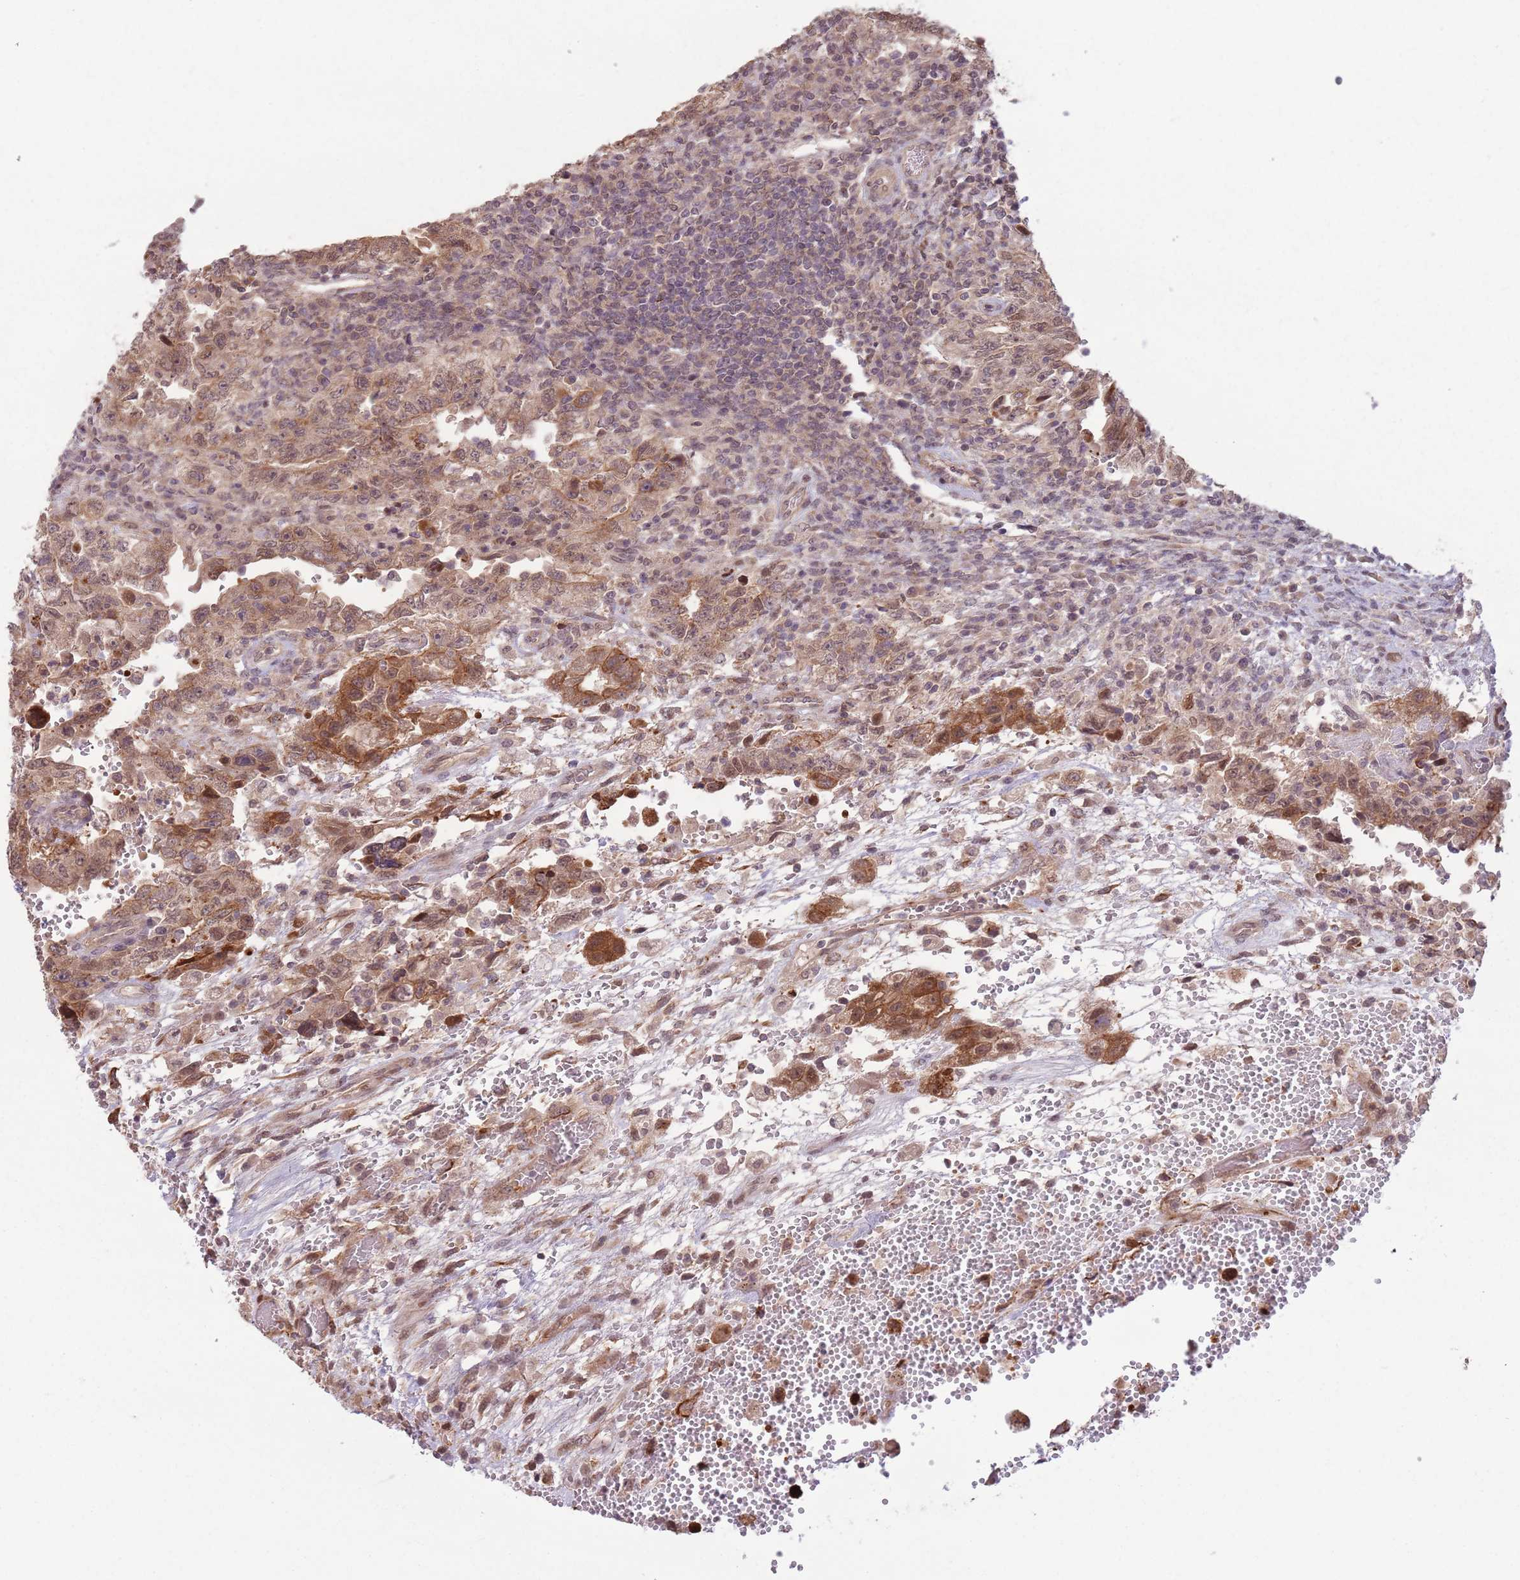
{"staining": {"intensity": "strong", "quantity": ">75%", "location": "cytoplasmic/membranous,nuclear"}, "tissue": "testis cancer", "cell_type": "Tumor cells", "image_type": "cancer", "snomed": [{"axis": "morphology", "description": "Carcinoma, Embryonal, NOS"}, {"axis": "topography", "description": "Testis"}], "caption": "Tumor cells demonstrate strong cytoplasmic/membranous and nuclear expression in about >75% of cells in testis cancer (embryonal carcinoma).", "gene": "CCDC154", "patient": {"sex": "male", "age": 26}}